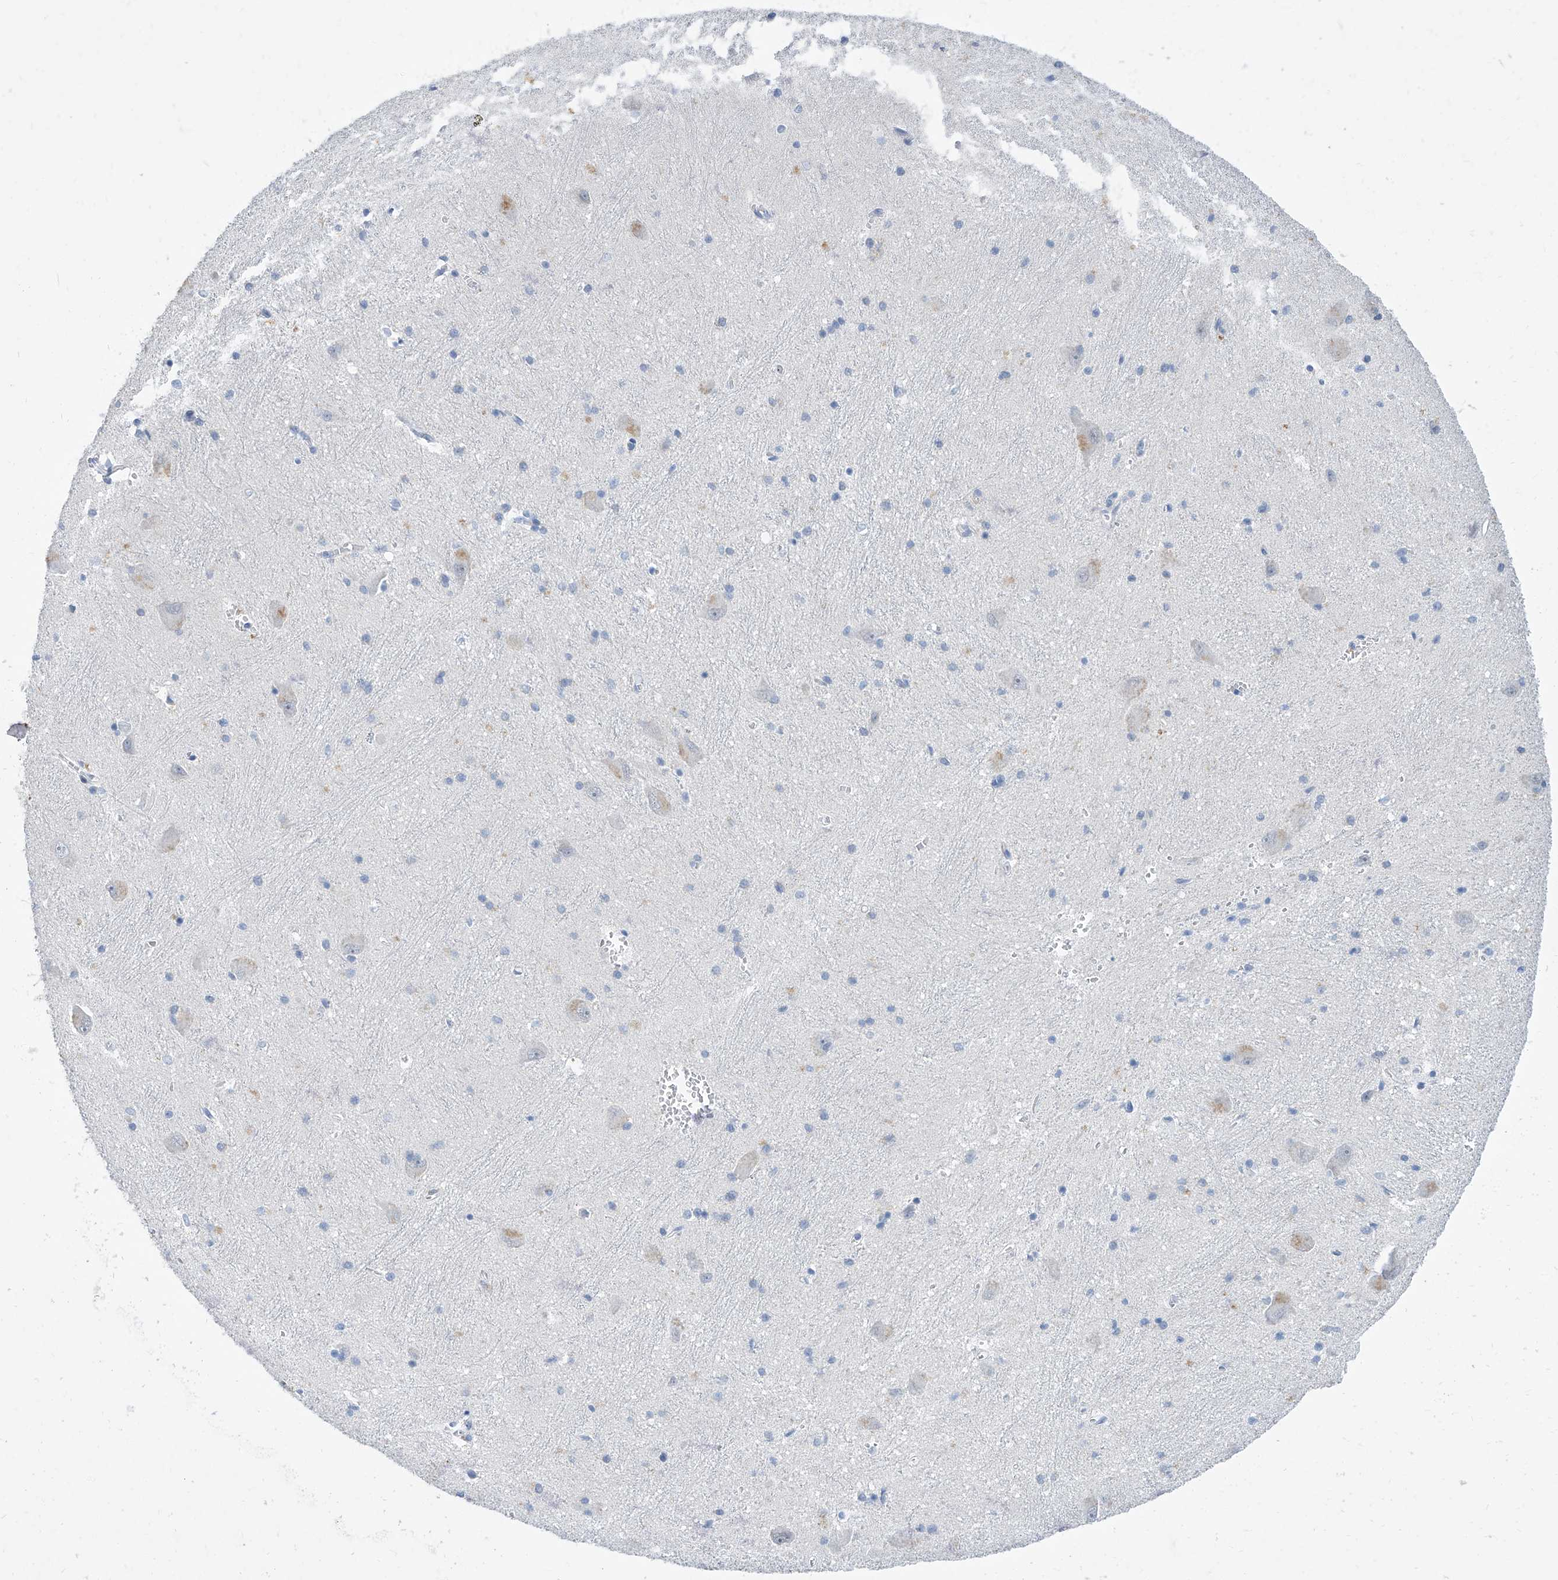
{"staining": {"intensity": "negative", "quantity": "none", "location": "none"}, "tissue": "caudate", "cell_type": "Glial cells", "image_type": "normal", "snomed": [{"axis": "morphology", "description": "Normal tissue, NOS"}, {"axis": "topography", "description": "Lateral ventricle wall"}], "caption": "Micrograph shows no significant protein expression in glial cells of benign caudate. (Stains: DAB IHC with hematoxylin counter stain, Microscopy: brightfield microscopy at high magnification).", "gene": "BPTF", "patient": {"sex": "male", "age": 37}}